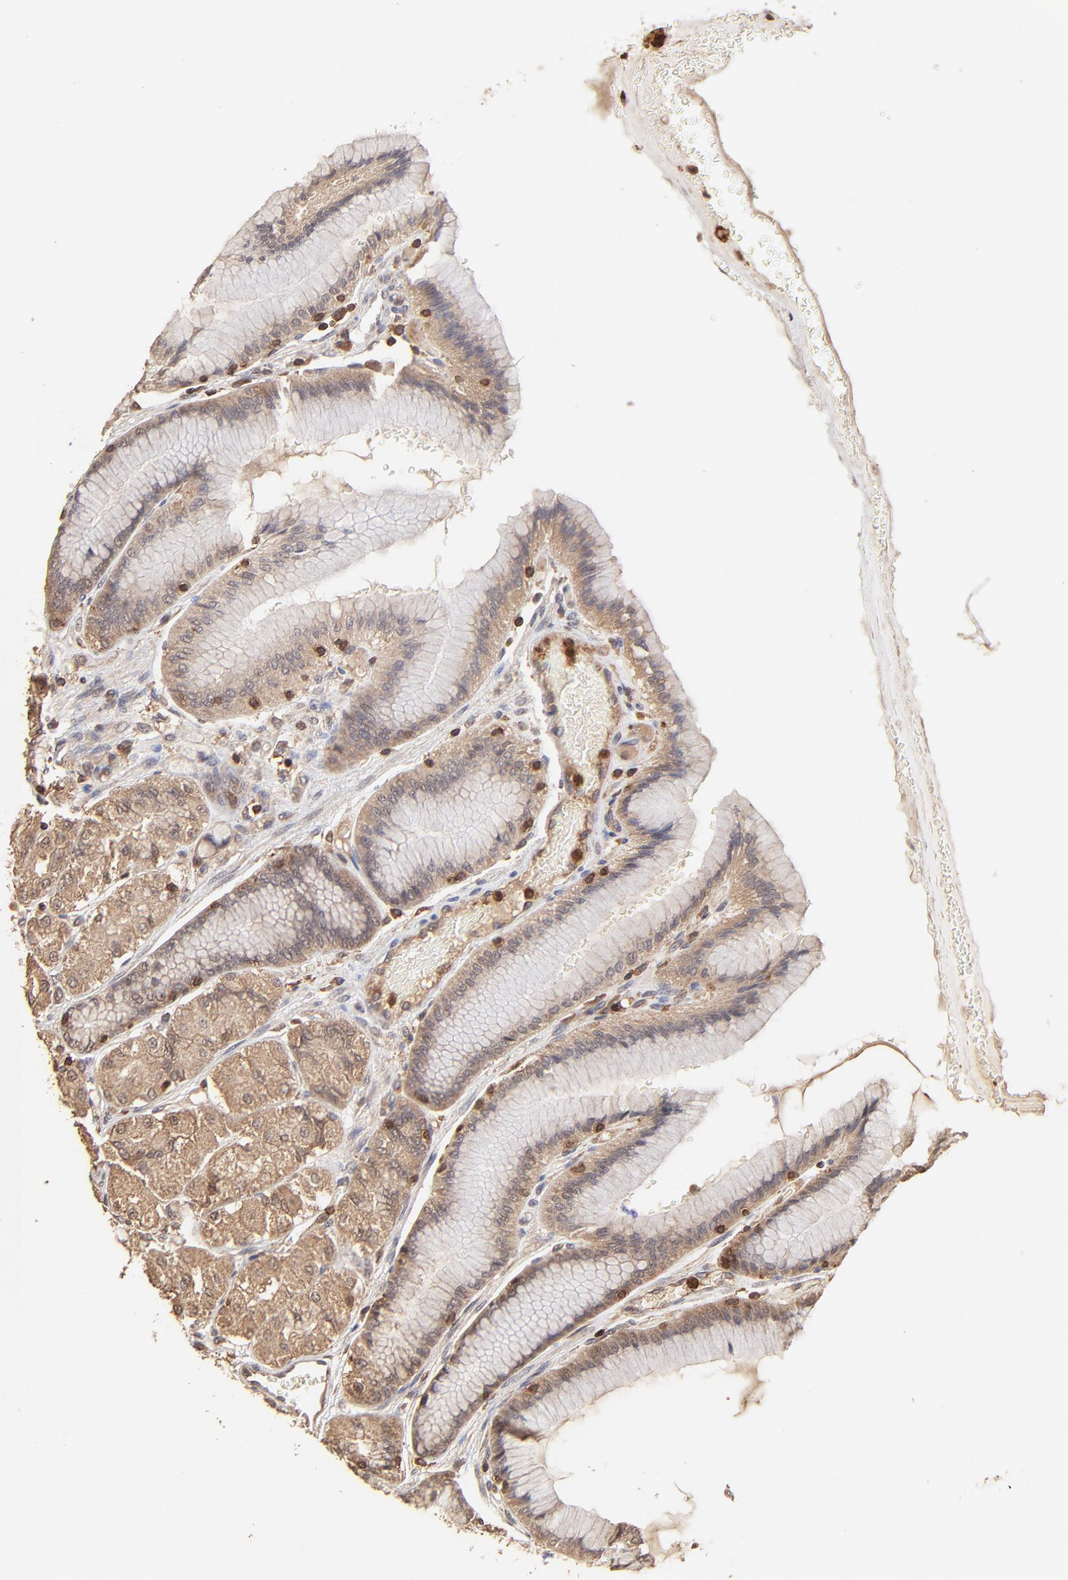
{"staining": {"intensity": "moderate", "quantity": ">75%", "location": "cytoplasmic/membranous"}, "tissue": "stomach", "cell_type": "Glandular cells", "image_type": "normal", "snomed": [{"axis": "morphology", "description": "Normal tissue, NOS"}, {"axis": "morphology", "description": "Adenocarcinoma, NOS"}, {"axis": "topography", "description": "Stomach"}, {"axis": "topography", "description": "Stomach, lower"}], "caption": "A photomicrograph of stomach stained for a protein exhibits moderate cytoplasmic/membranous brown staining in glandular cells. (DAB IHC with brightfield microscopy, high magnification).", "gene": "STON2", "patient": {"sex": "female", "age": 65}}